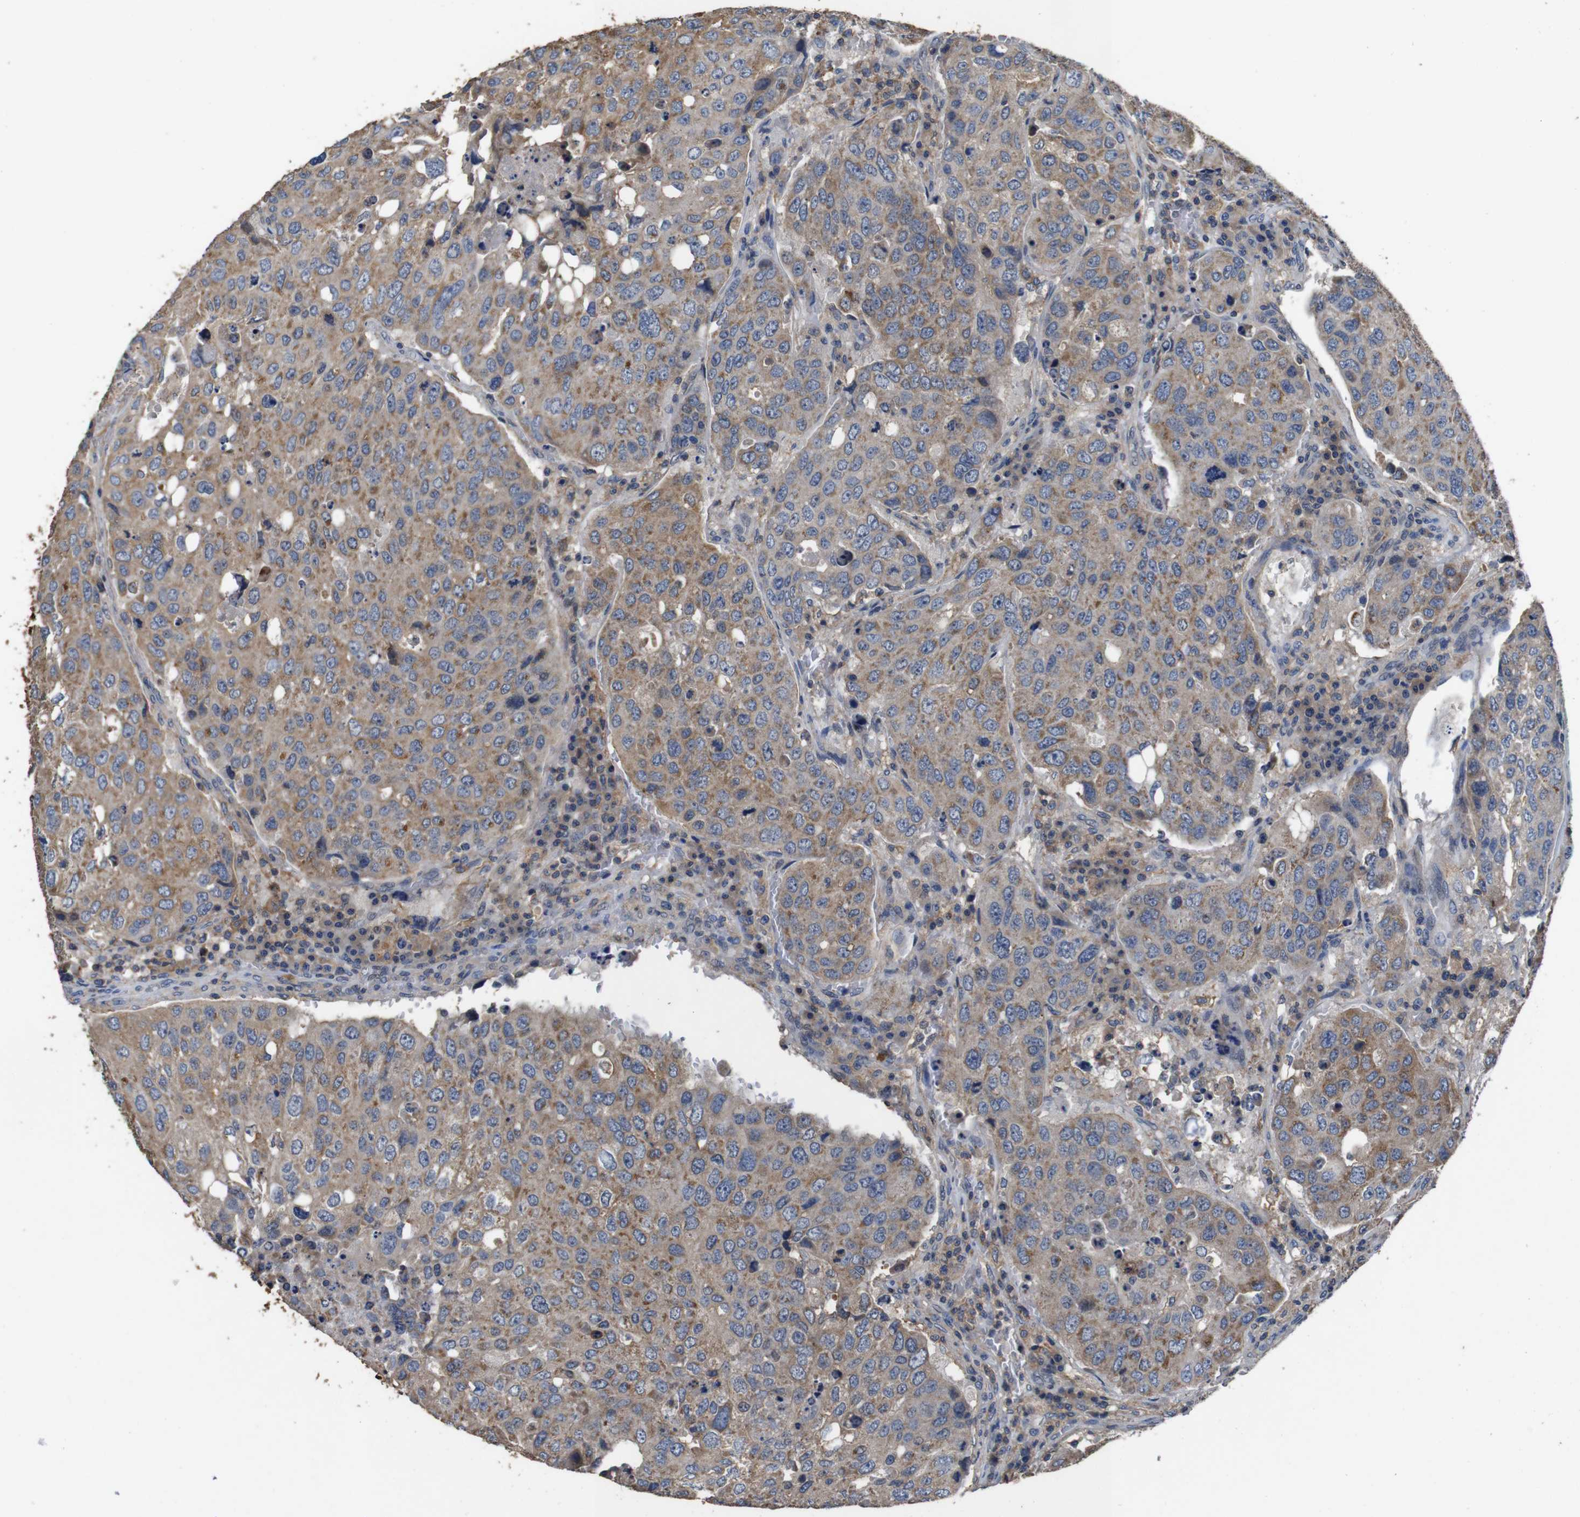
{"staining": {"intensity": "moderate", "quantity": ">75%", "location": "cytoplasmic/membranous"}, "tissue": "urothelial cancer", "cell_type": "Tumor cells", "image_type": "cancer", "snomed": [{"axis": "morphology", "description": "Urothelial carcinoma, High grade"}, {"axis": "topography", "description": "Lymph node"}, {"axis": "topography", "description": "Urinary bladder"}], "caption": "High-grade urothelial carcinoma stained with immunohistochemistry displays moderate cytoplasmic/membranous staining in about >75% of tumor cells.", "gene": "GLIPR1", "patient": {"sex": "male", "age": 51}}